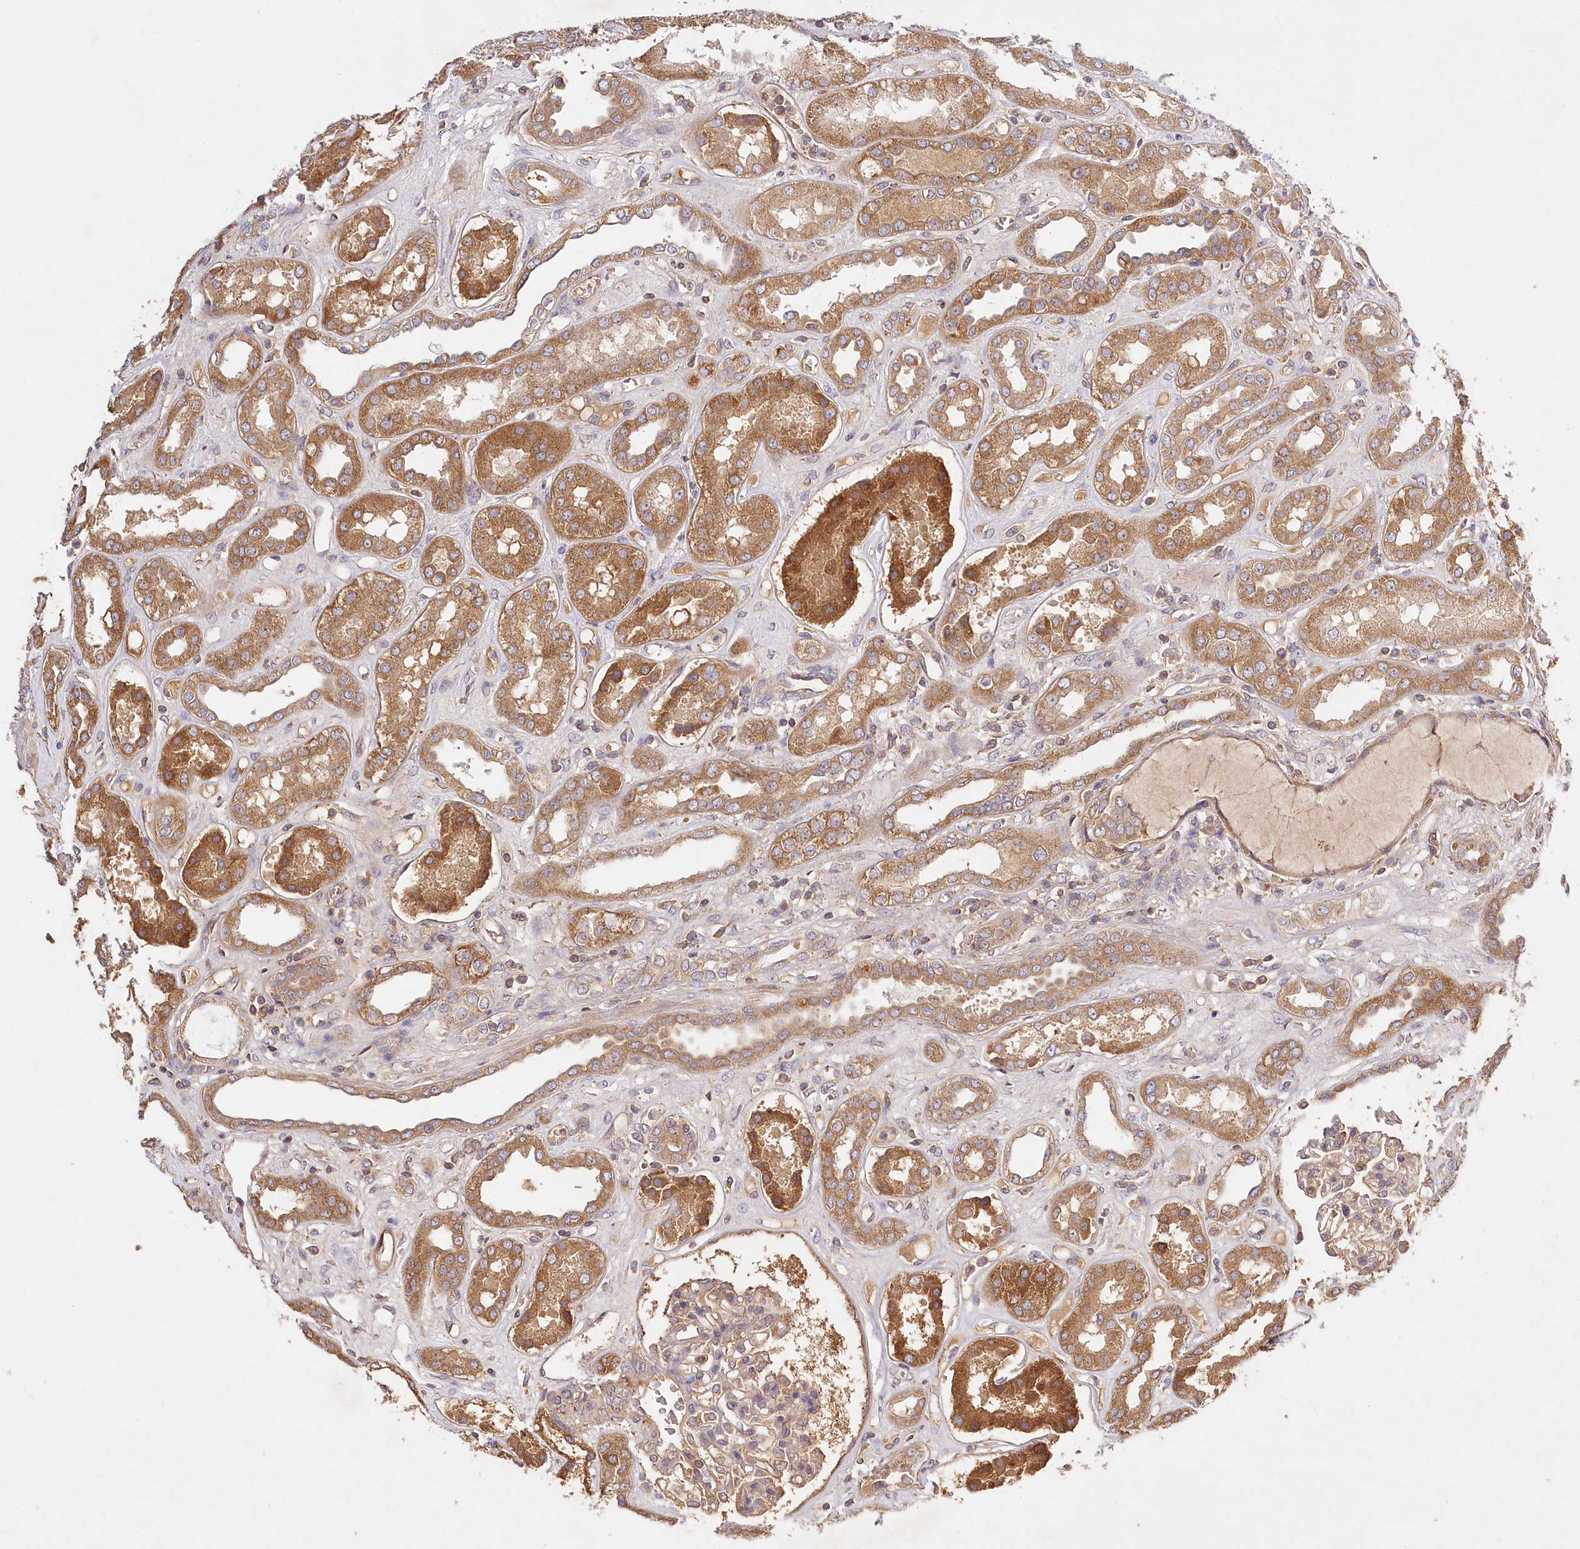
{"staining": {"intensity": "weak", "quantity": "25%-75%", "location": "cytoplasmic/membranous"}, "tissue": "kidney", "cell_type": "Cells in glomeruli", "image_type": "normal", "snomed": [{"axis": "morphology", "description": "Normal tissue, NOS"}, {"axis": "topography", "description": "Kidney"}], "caption": "The image reveals immunohistochemical staining of unremarkable kidney. There is weak cytoplasmic/membranous staining is identified in about 25%-75% of cells in glomeruli. (DAB (3,3'-diaminobenzidine) IHC with brightfield microscopy, high magnification).", "gene": "LSS", "patient": {"sex": "male", "age": 59}}